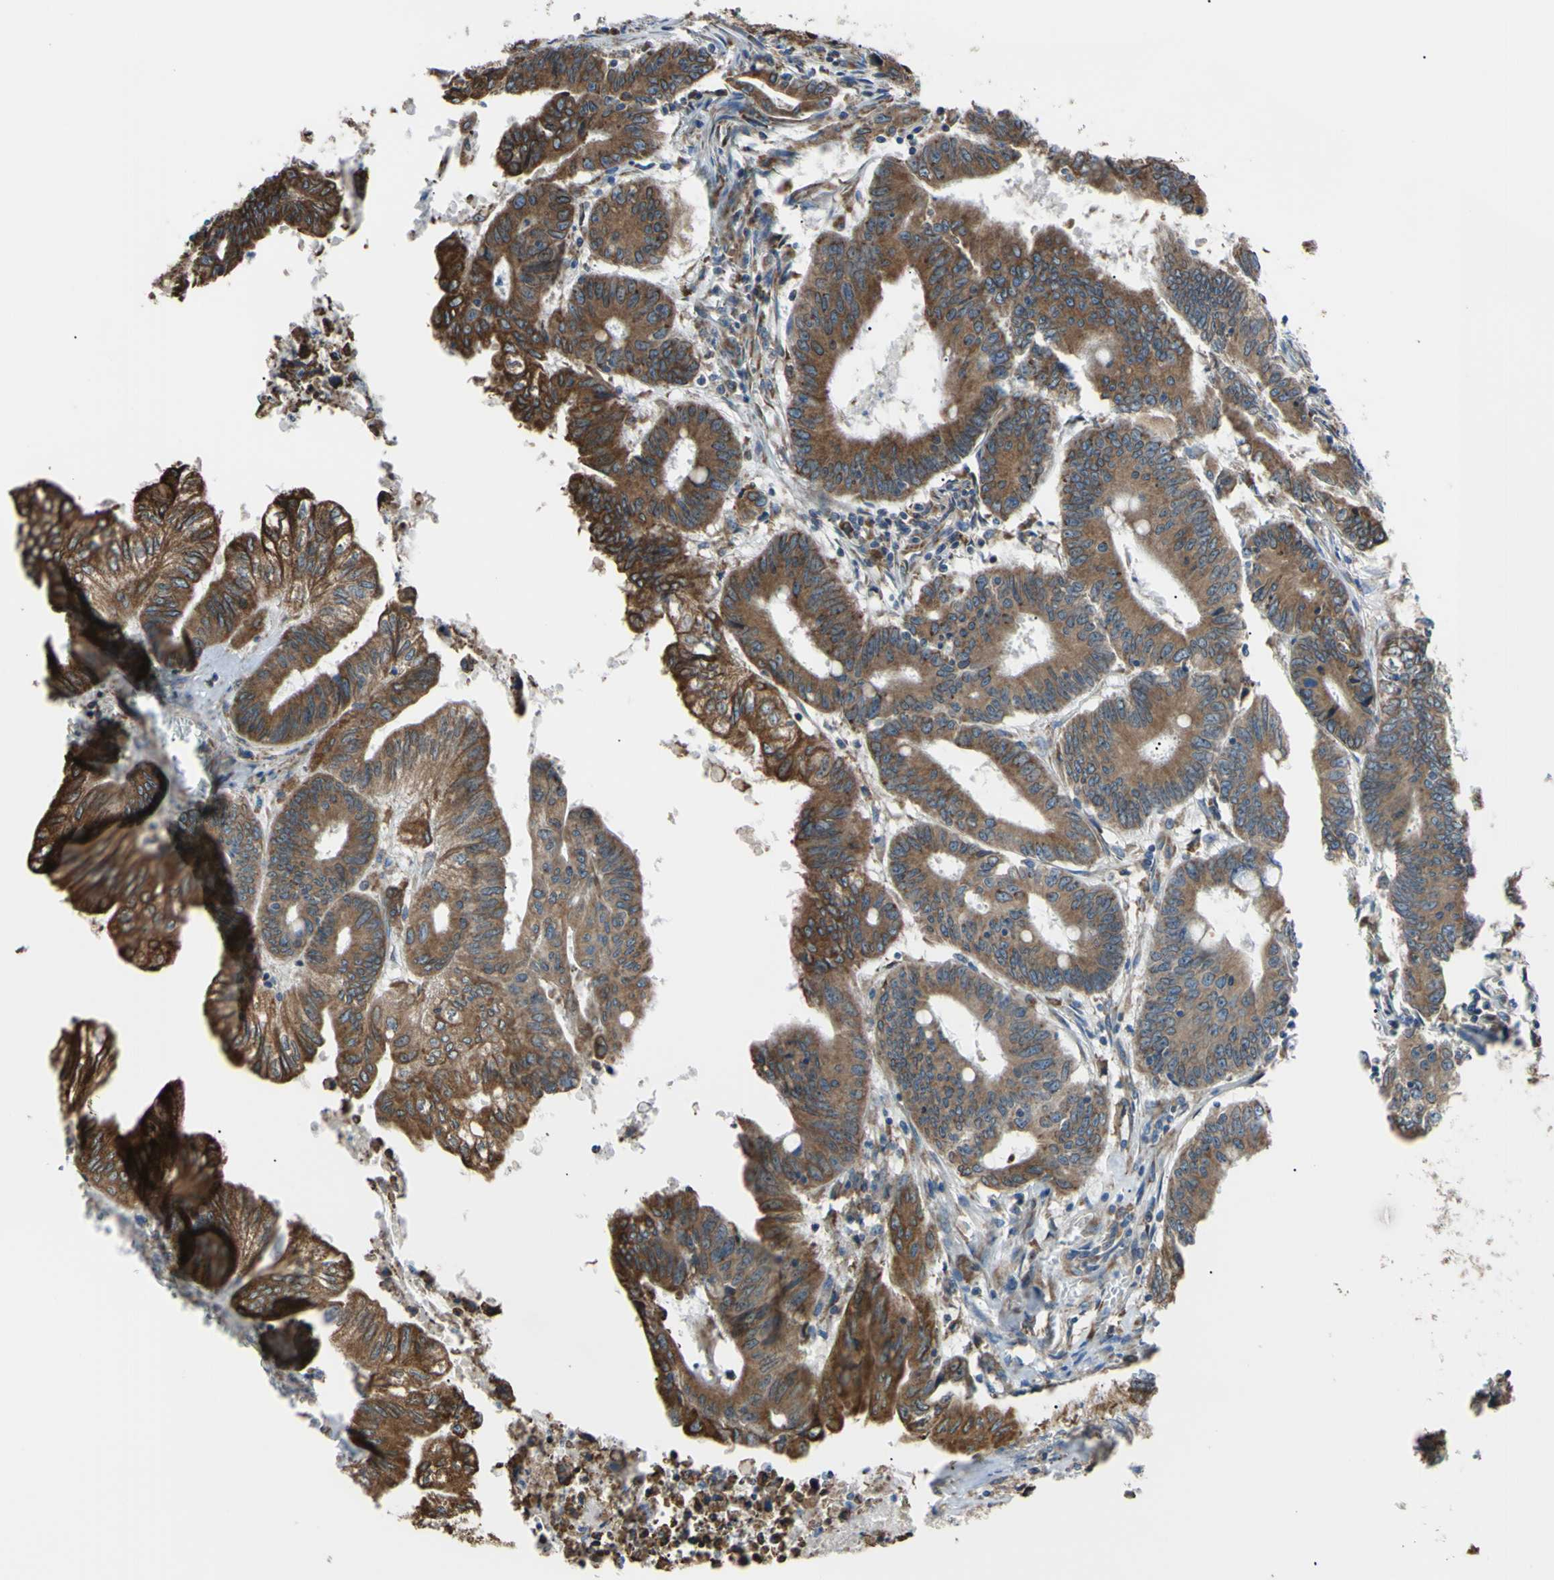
{"staining": {"intensity": "strong", "quantity": ">75%", "location": "cytoplasmic/membranous"}, "tissue": "colorectal cancer", "cell_type": "Tumor cells", "image_type": "cancer", "snomed": [{"axis": "morphology", "description": "Adenocarcinoma, NOS"}, {"axis": "topography", "description": "Colon"}], "caption": "Colorectal cancer (adenocarcinoma) stained with IHC displays strong cytoplasmic/membranous staining in about >75% of tumor cells. Using DAB (brown) and hematoxylin (blue) stains, captured at high magnification using brightfield microscopy.", "gene": "BMF", "patient": {"sex": "male", "age": 45}}